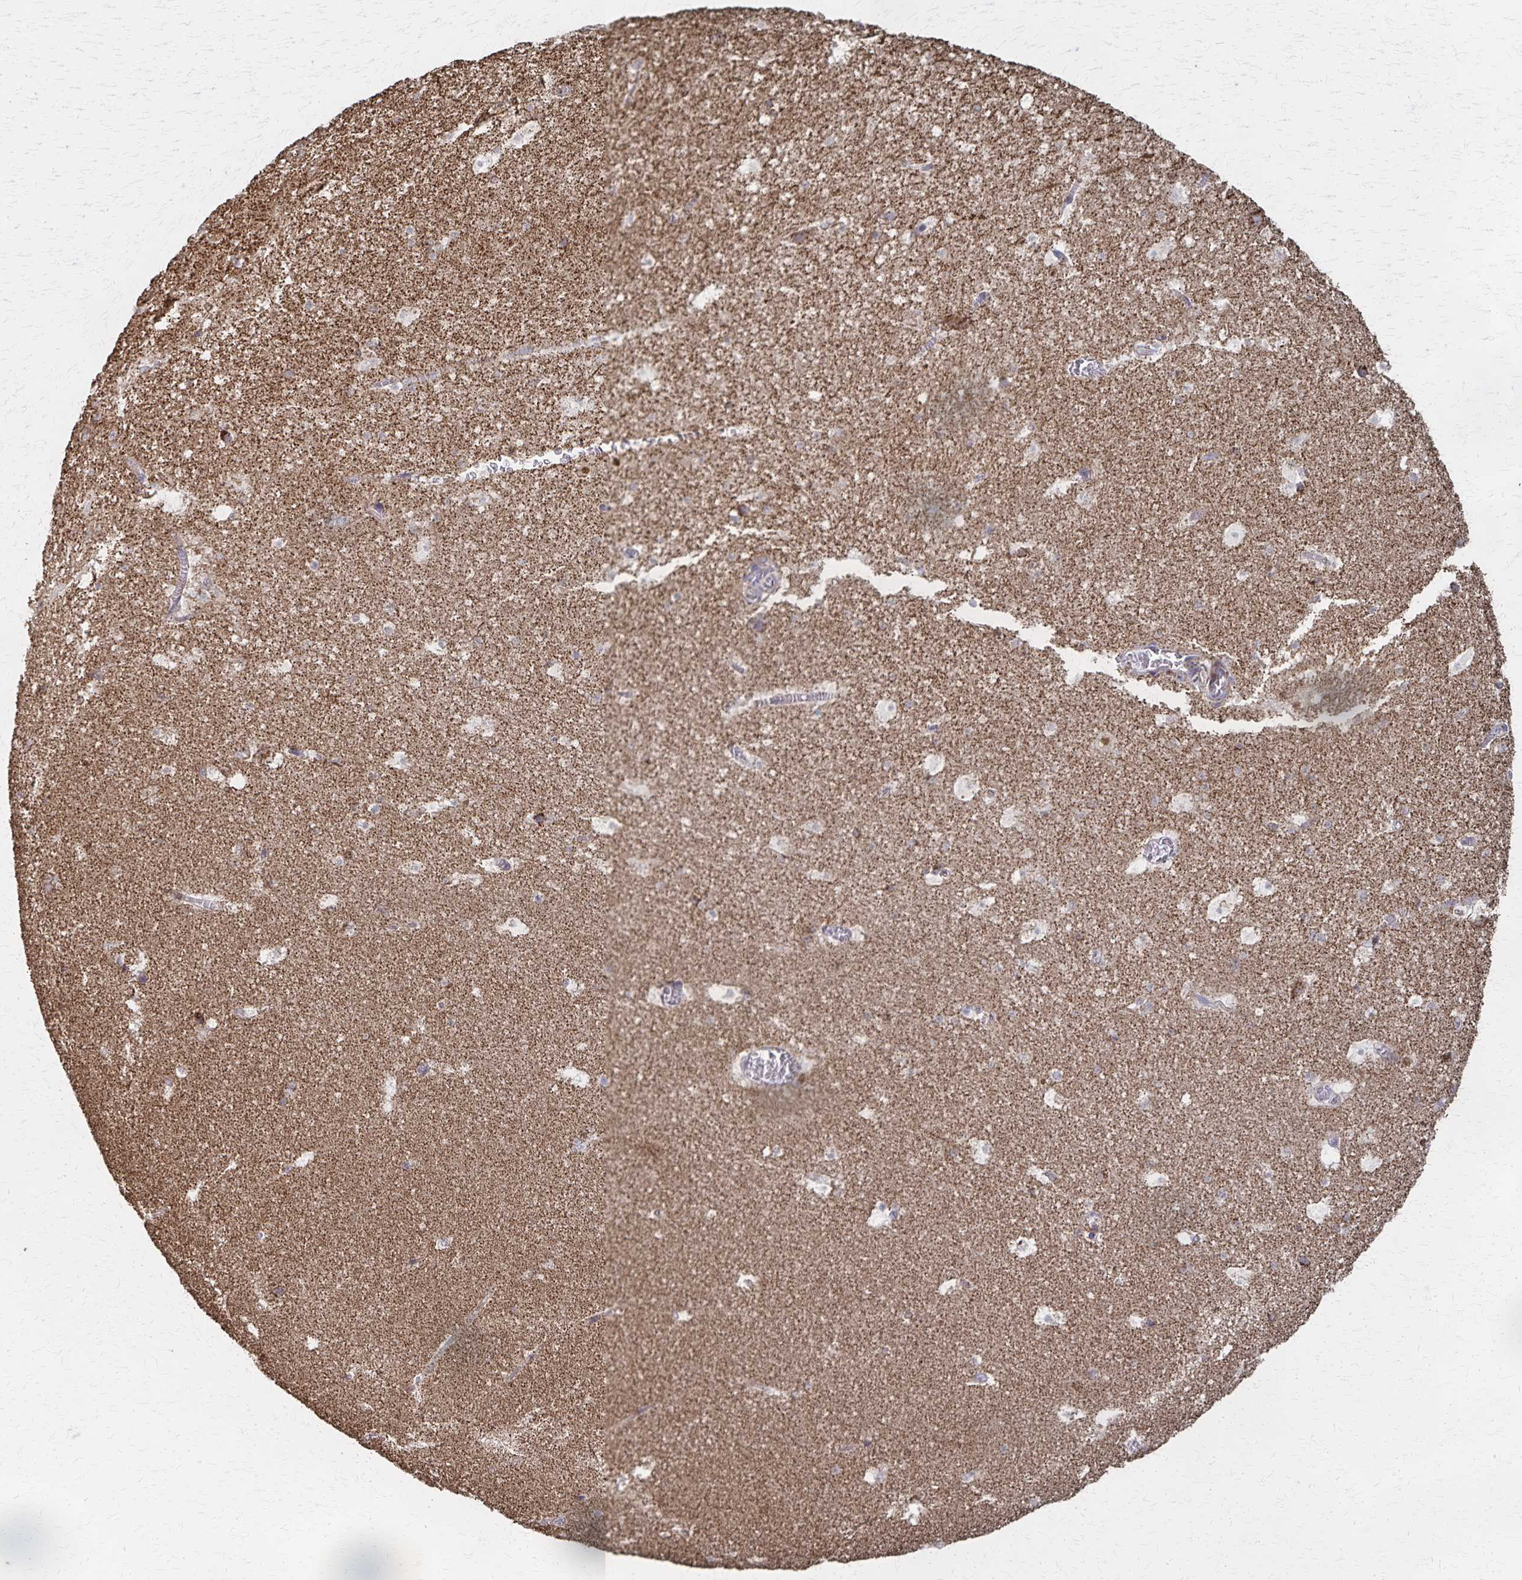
{"staining": {"intensity": "moderate", "quantity": "<25%", "location": "cytoplasmic/membranous"}, "tissue": "hippocampus", "cell_type": "Glial cells", "image_type": "normal", "snomed": [{"axis": "morphology", "description": "Normal tissue, NOS"}, {"axis": "topography", "description": "Hippocampus"}], "caption": "This photomicrograph displays IHC staining of unremarkable human hippocampus, with low moderate cytoplasmic/membranous expression in about <25% of glial cells.", "gene": "PGAP2", "patient": {"sex": "female", "age": 42}}